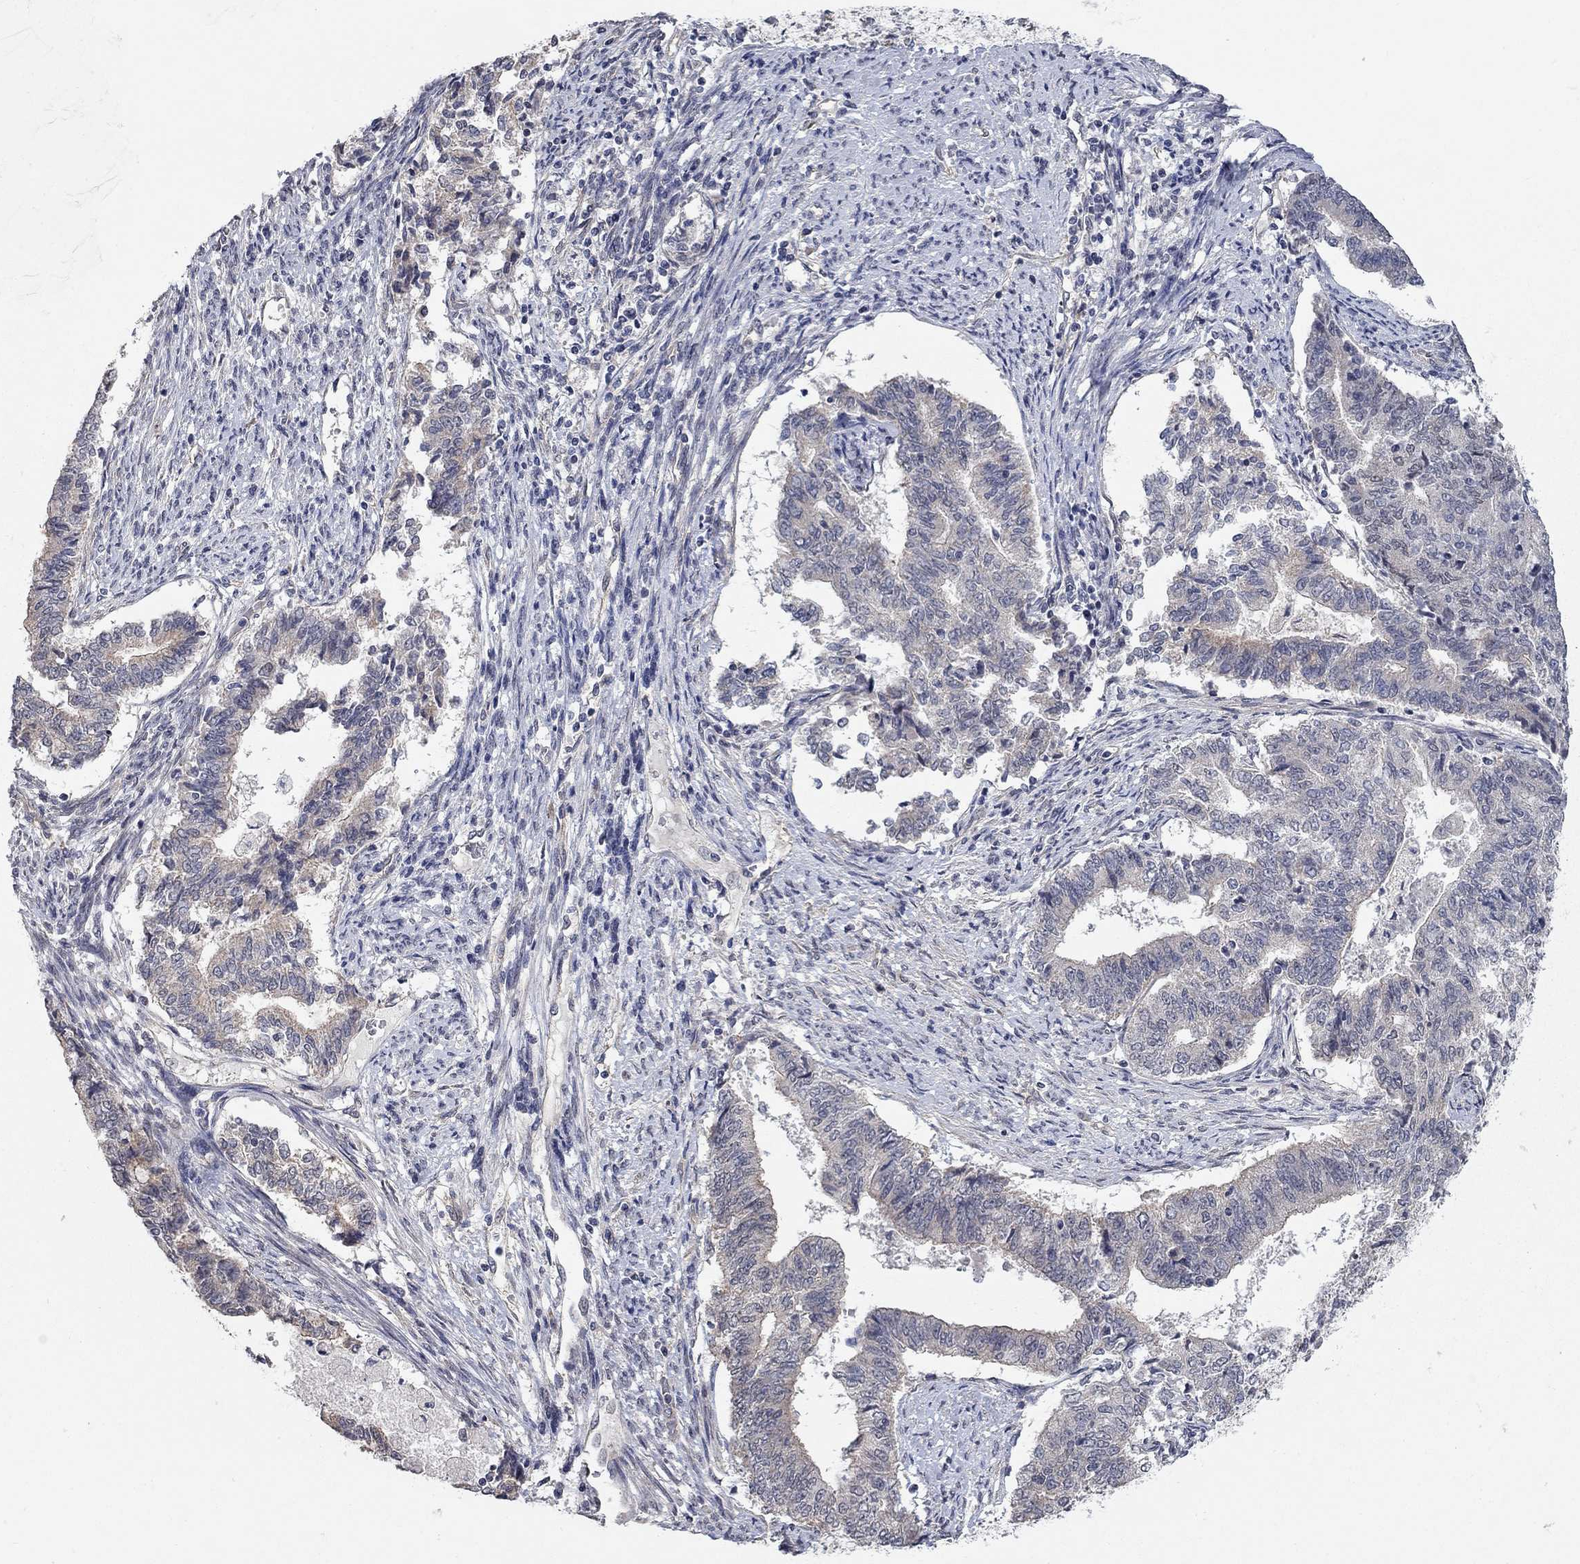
{"staining": {"intensity": "negative", "quantity": "none", "location": "none"}, "tissue": "endometrial cancer", "cell_type": "Tumor cells", "image_type": "cancer", "snomed": [{"axis": "morphology", "description": "Adenocarcinoma, NOS"}, {"axis": "topography", "description": "Endometrium"}], "caption": "IHC of human endometrial cancer (adenocarcinoma) shows no positivity in tumor cells.", "gene": "WASF3", "patient": {"sex": "female", "age": 65}}